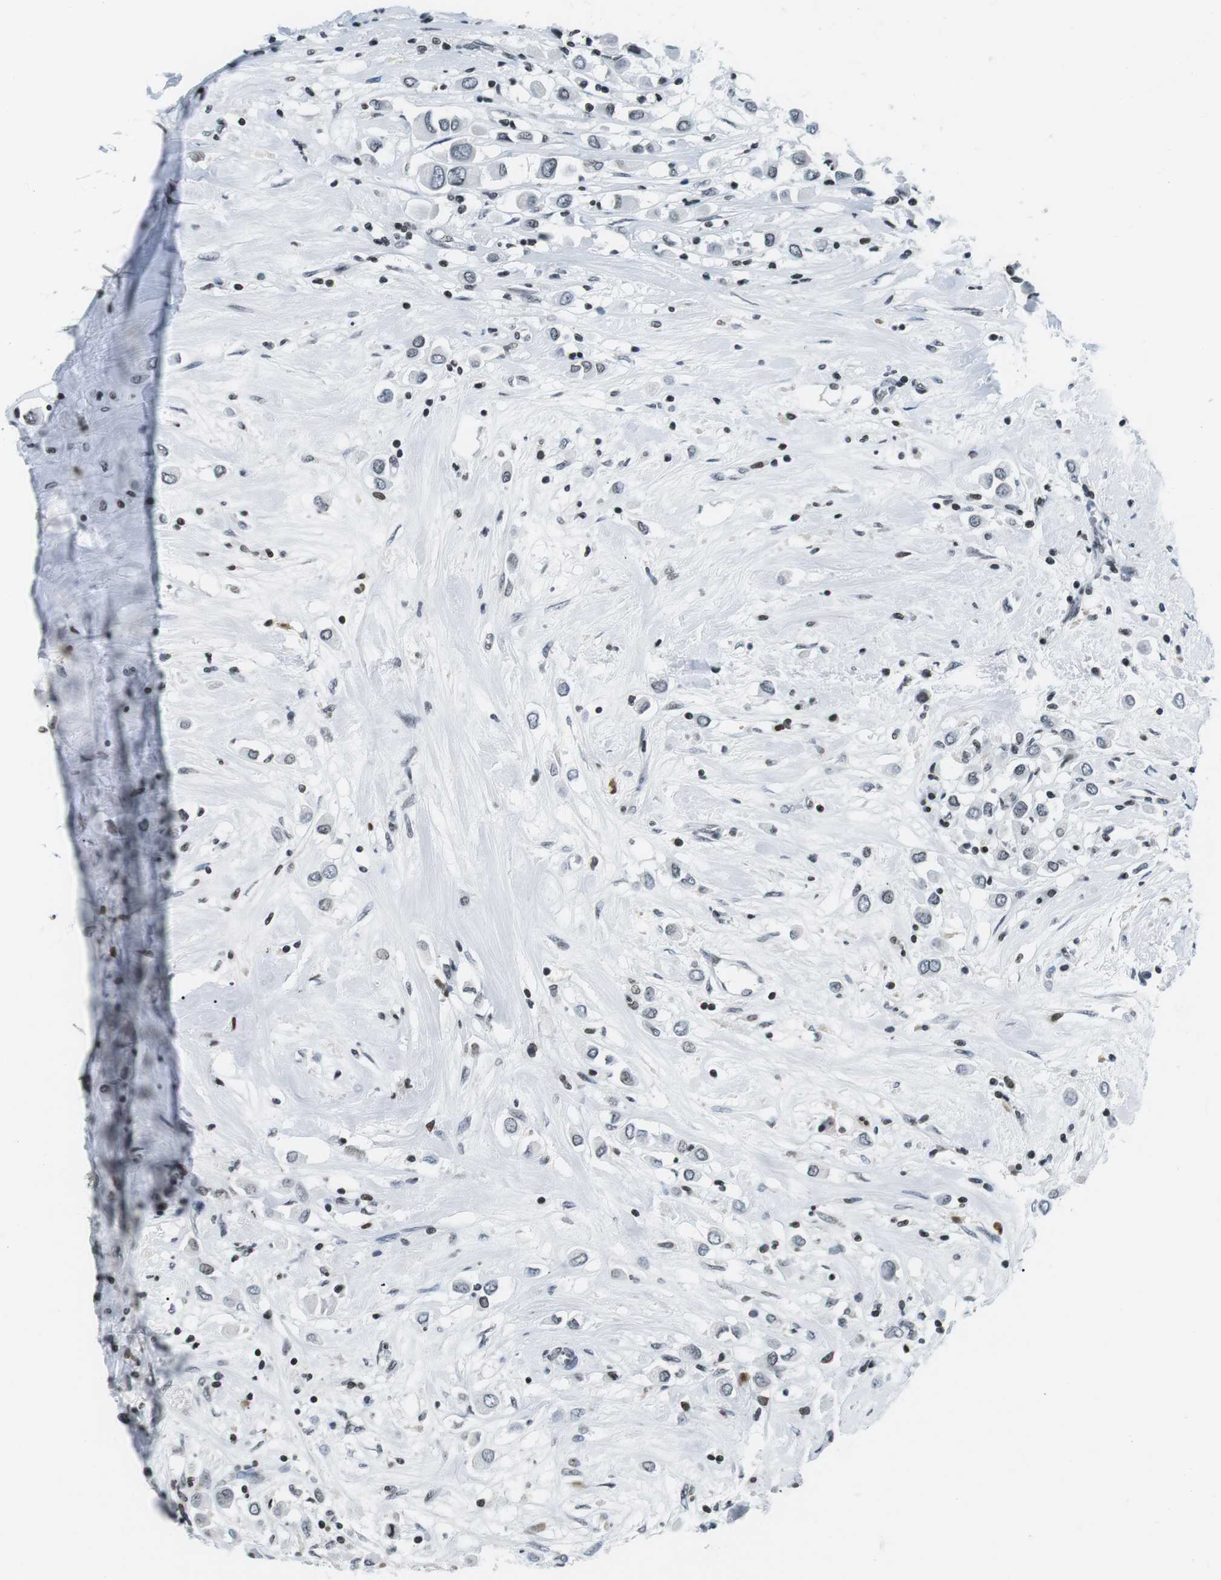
{"staining": {"intensity": "negative", "quantity": "none", "location": "none"}, "tissue": "breast cancer", "cell_type": "Tumor cells", "image_type": "cancer", "snomed": [{"axis": "morphology", "description": "Duct carcinoma"}, {"axis": "topography", "description": "Breast"}], "caption": "A micrograph of human breast cancer (intraductal carcinoma) is negative for staining in tumor cells. The staining is performed using DAB (3,3'-diaminobenzidine) brown chromogen with nuclei counter-stained in using hematoxylin.", "gene": "E2F2", "patient": {"sex": "female", "age": 61}}